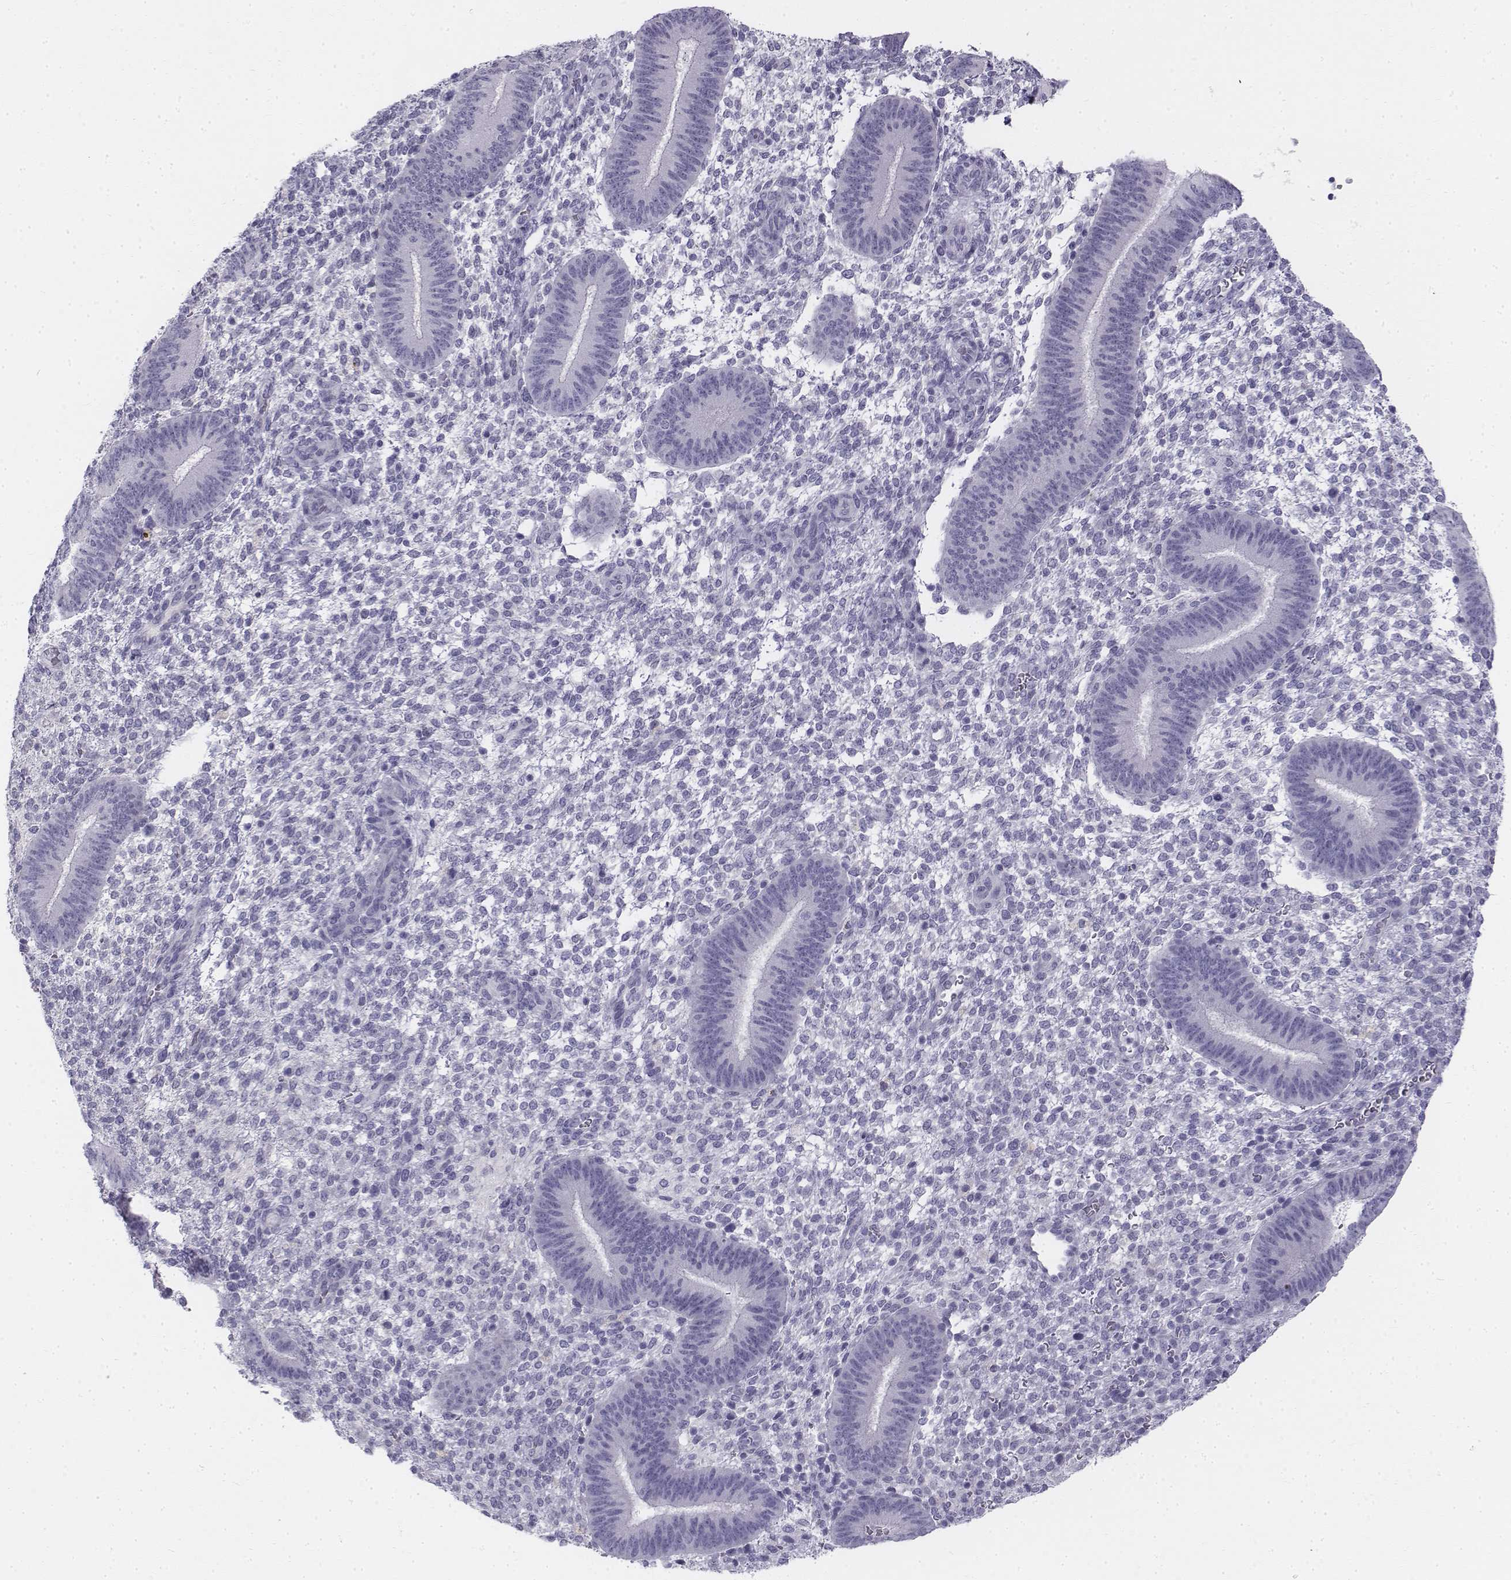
{"staining": {"intensity": "negative", "quantity": "none", "location": "none"}, "tissue": "endometrium", "cell_type": "Cells in endometrial stroma", "image_type": "normal", "snomed": [{"axis": "morphology", "description": "Normal tissue, NOS"}, {"axis": "topography", "description": "Endometrium"}], "caption": "The immunohistochemistry (IHC) micrograph has no significant positivity in cells in endometrial stroma of endometrium.", "gene": "TH", "patient": {"sex": "female", "age": 39}}